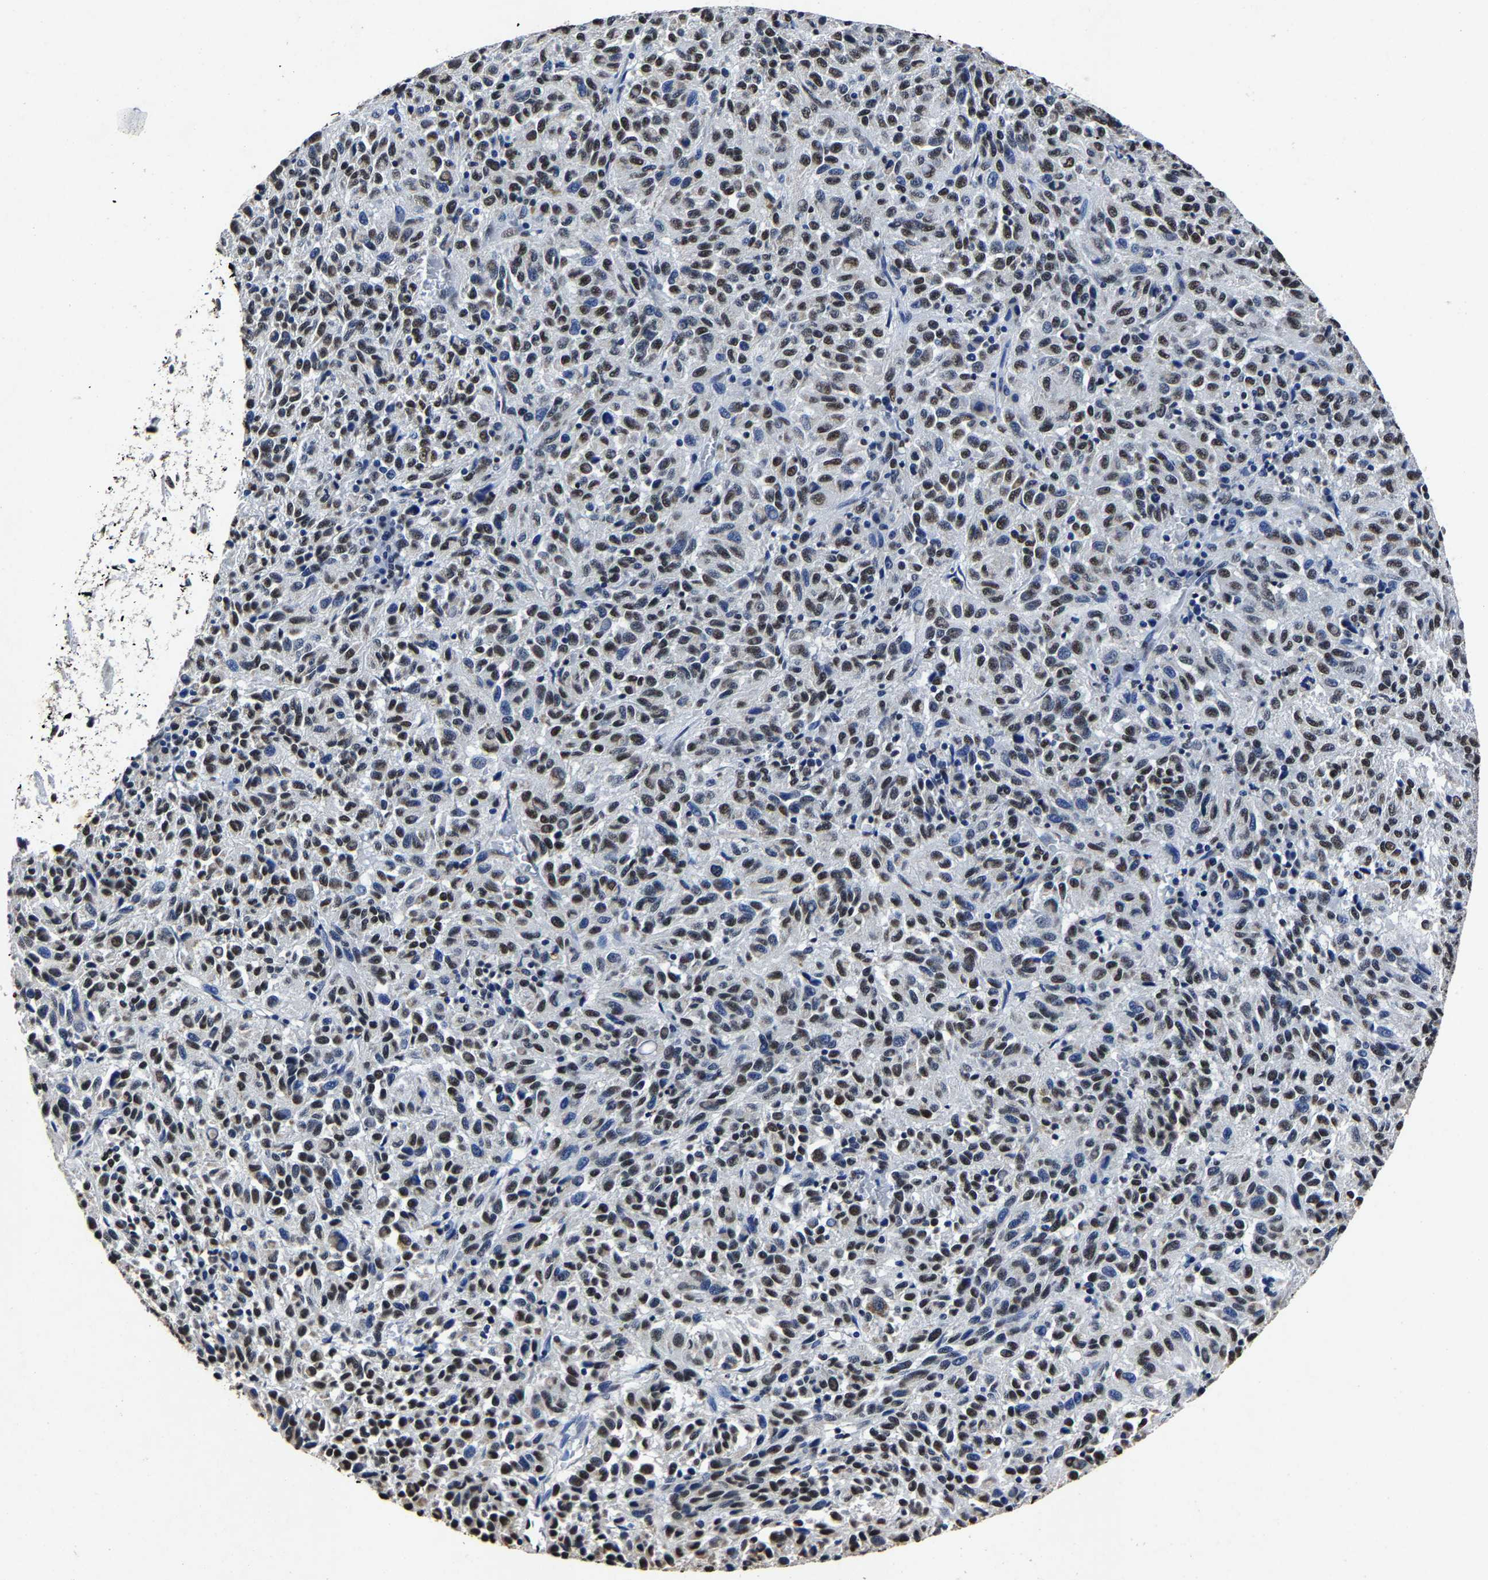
{"staining": {"intensity": "moderate", "quantity": "25%-75%", "location": "nuclear"}, "tissue": "melanoma", "cell_type": "Tumor cells", "image_type": "cancer", "snomed": [{"axis": "morphology", "description": "Malignant melanoma, Metastatic site"}, {"axis": "topography", "description": "Lung"}], "caption": "An immunohistochemistry (IHC) histopathology image of tumor tissue is shown. Protein staining in brown labels moderate nuclear positivity in melanoma within tumor cells.", "gene": "RBM45", "patient": {"sex": "male", "age": 64}}